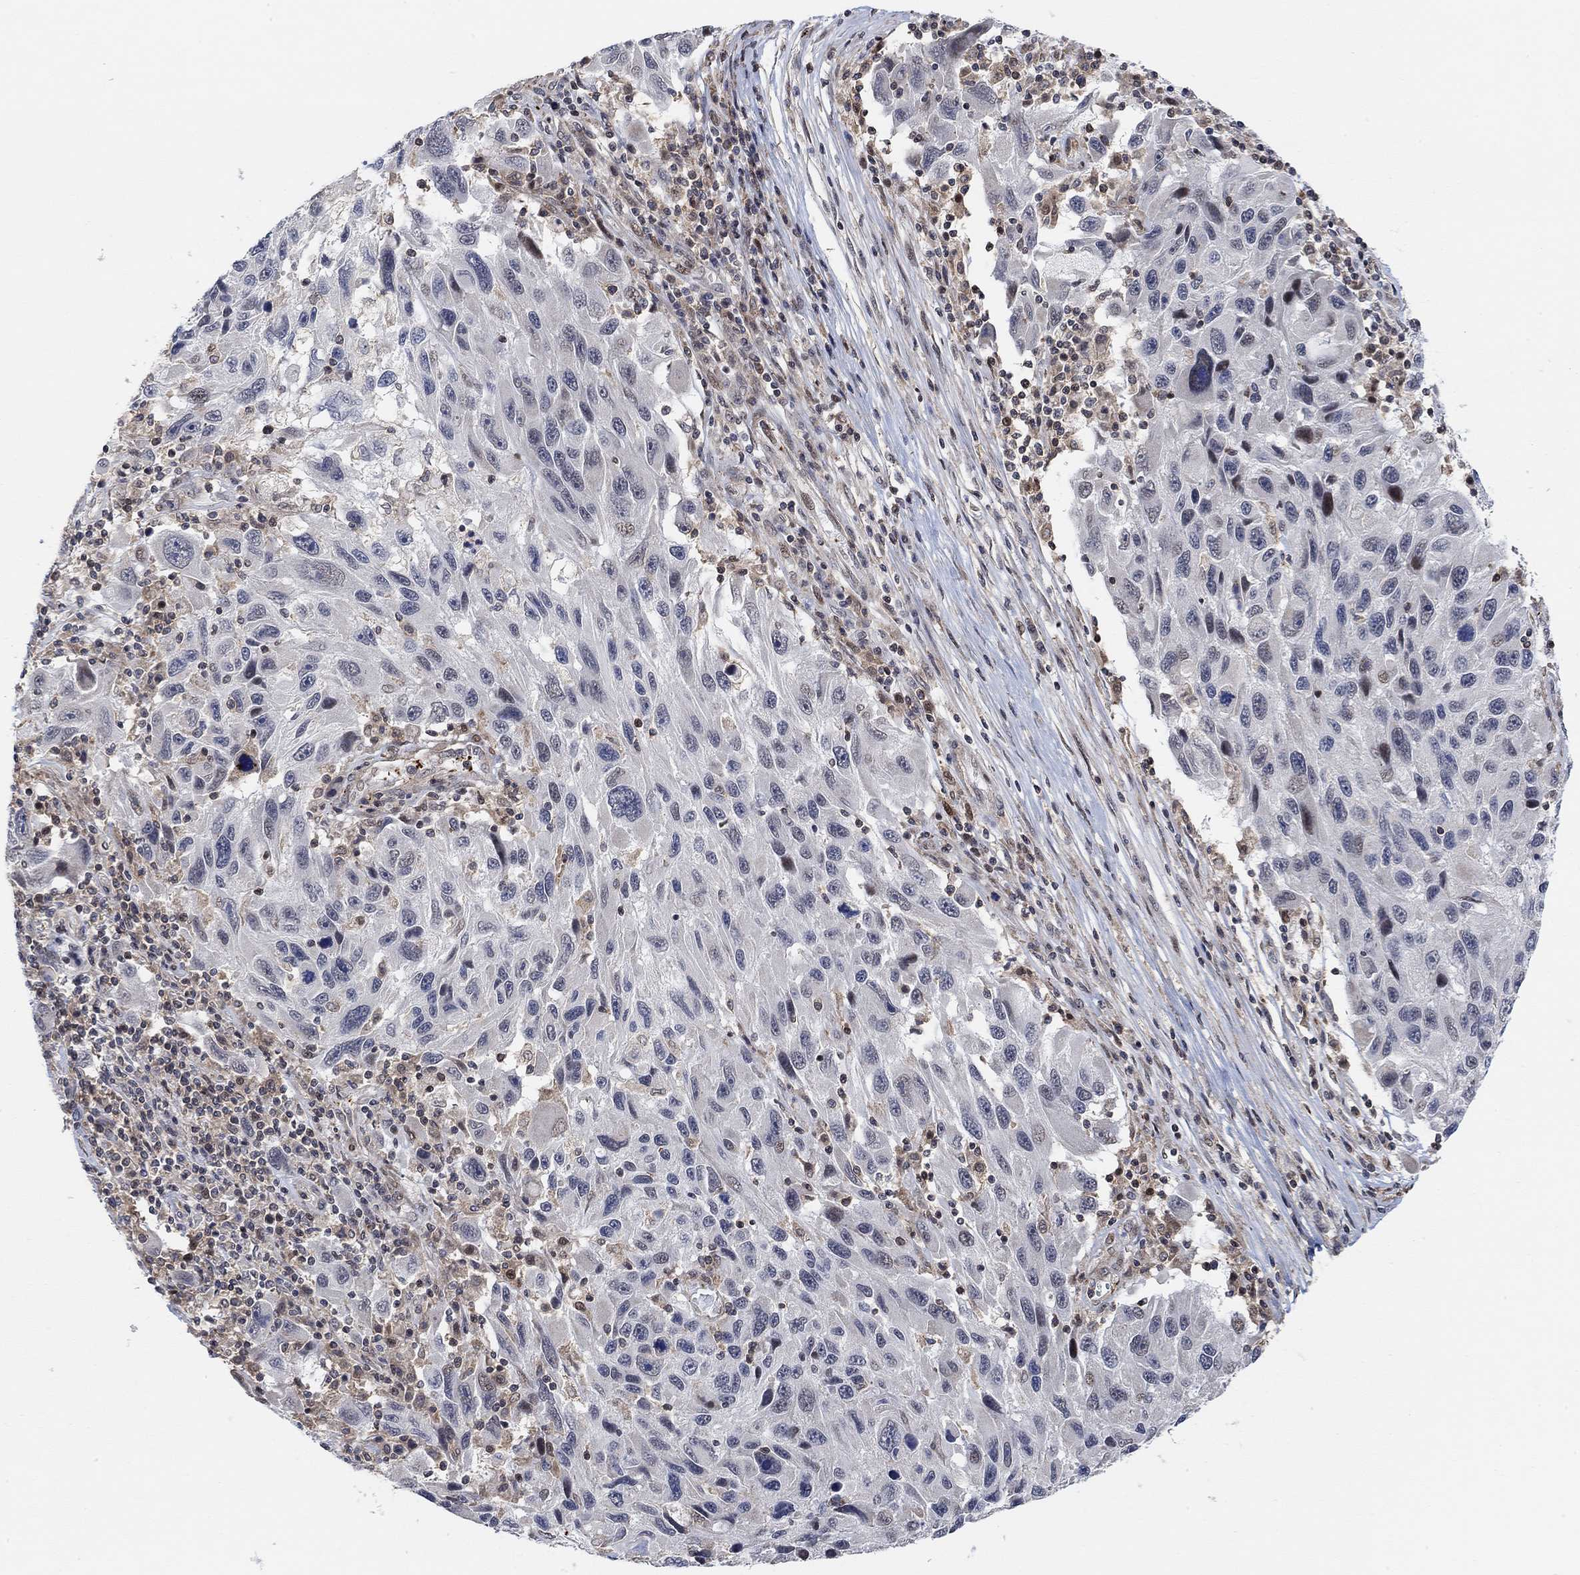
{"staining": {"intensity": "negative", "quantity": "none", "location": "none"}, "tissue": "melanoma", "cell_type": "Tumor cells", "image_type": "cancer", "snomed": [{"axis": "morphology", "description": "Malignant melanoma, NOS"}, {"axis": "topography", "description": "Skin"}], "caption": "This is a histopathology image of immunohistochemistry (IHC) staining of malignant melanoma, which shows no staining in tumor cells.", "gene": "PWWP2B", "patient": {"sex": "male", "age": 53}}